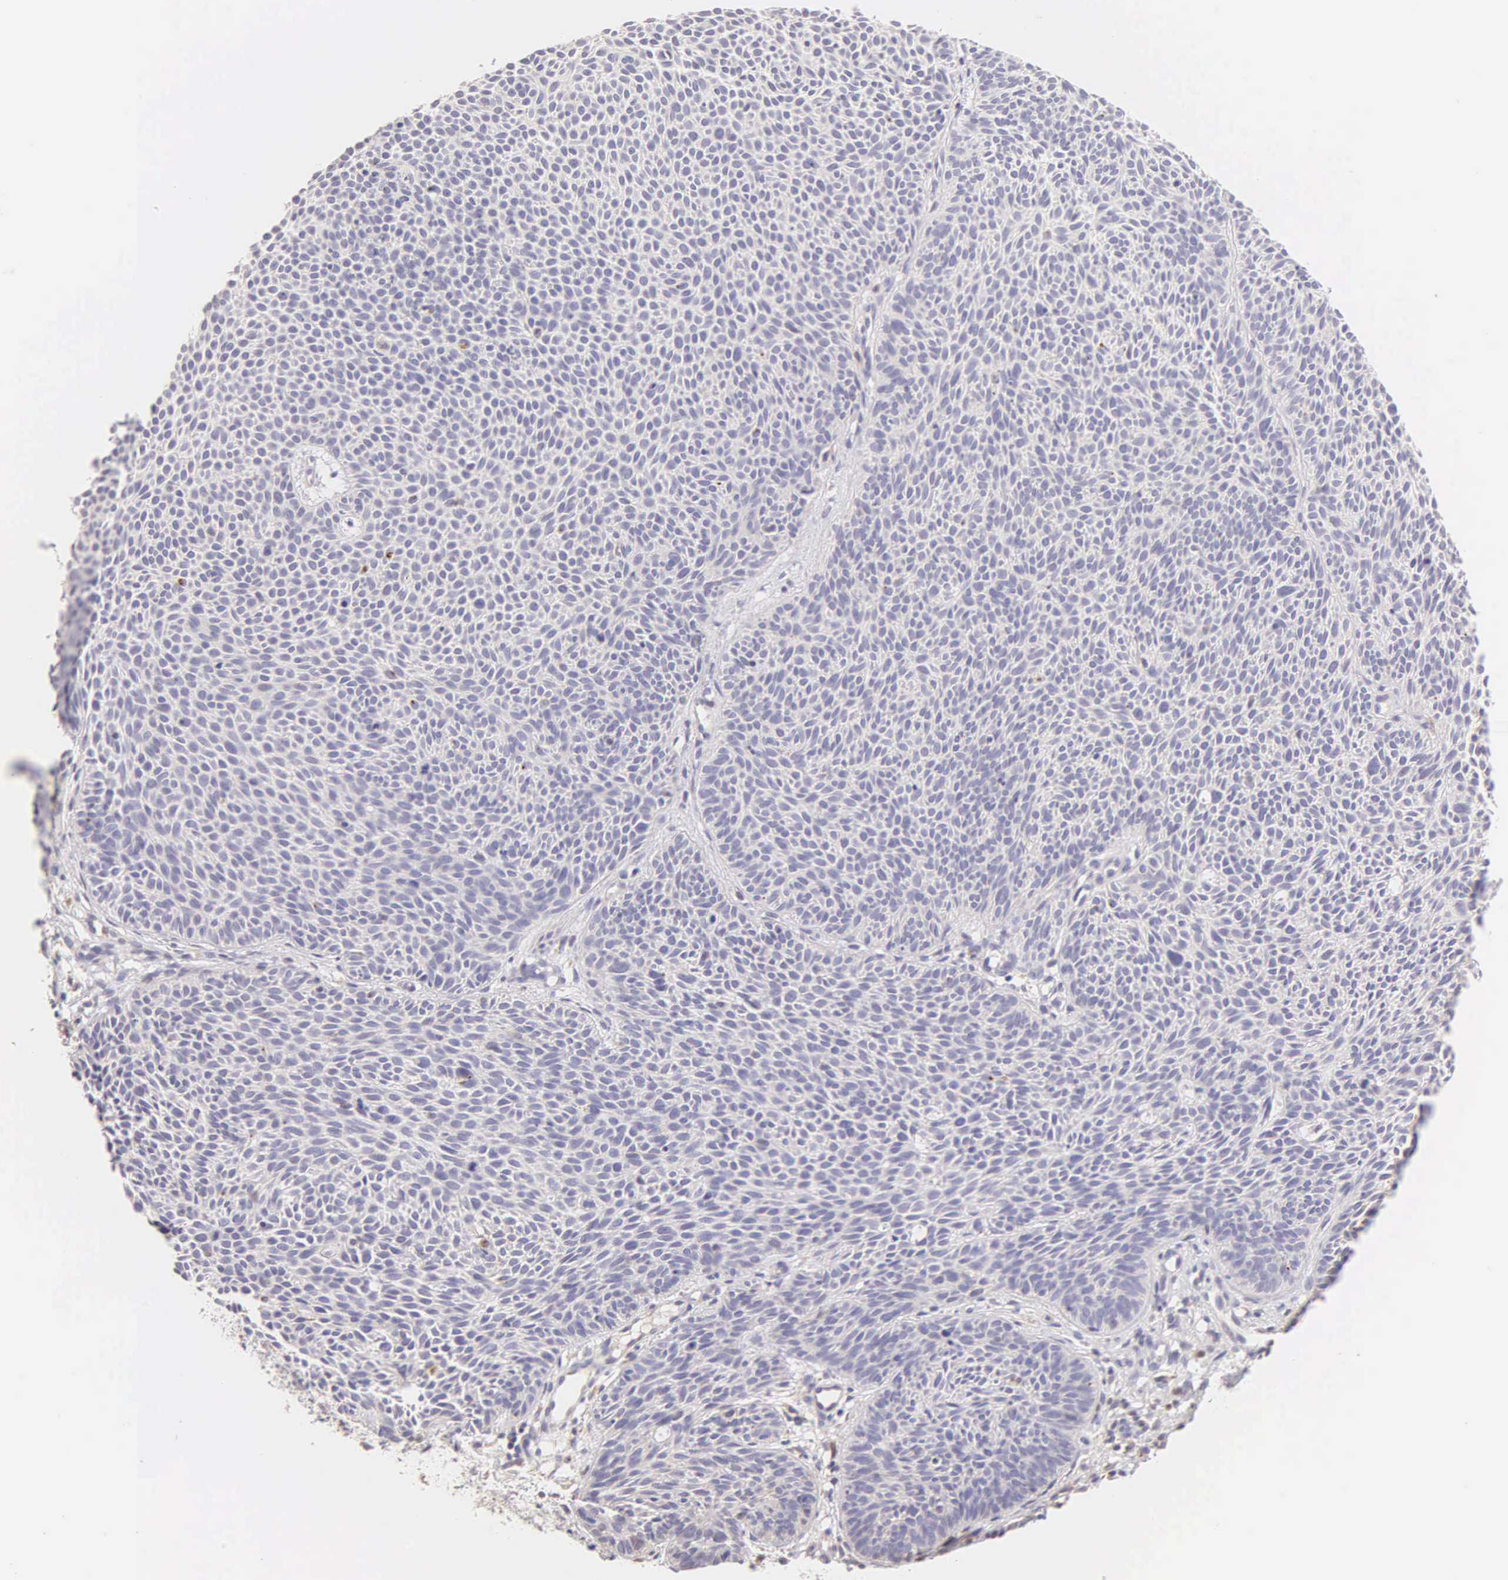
{"staining": {"intensity": "negative", "quantity": "none", "location": "none"}, "tissue": "skin cancer", "cell_type": "Tumor cells", "image_type": "cancer", "snomed": [{"axis": "morphology", "description": "Basal cell carcinoma"}, {"axis": "topography", "description": "Skin"}], "caption": "An immunohistochemistry image of skin cancer is shown. There is no staining in tumor cells of skin cancer.", "gene": "ESR1", "patient": {"sex": "male", "age": 84}}